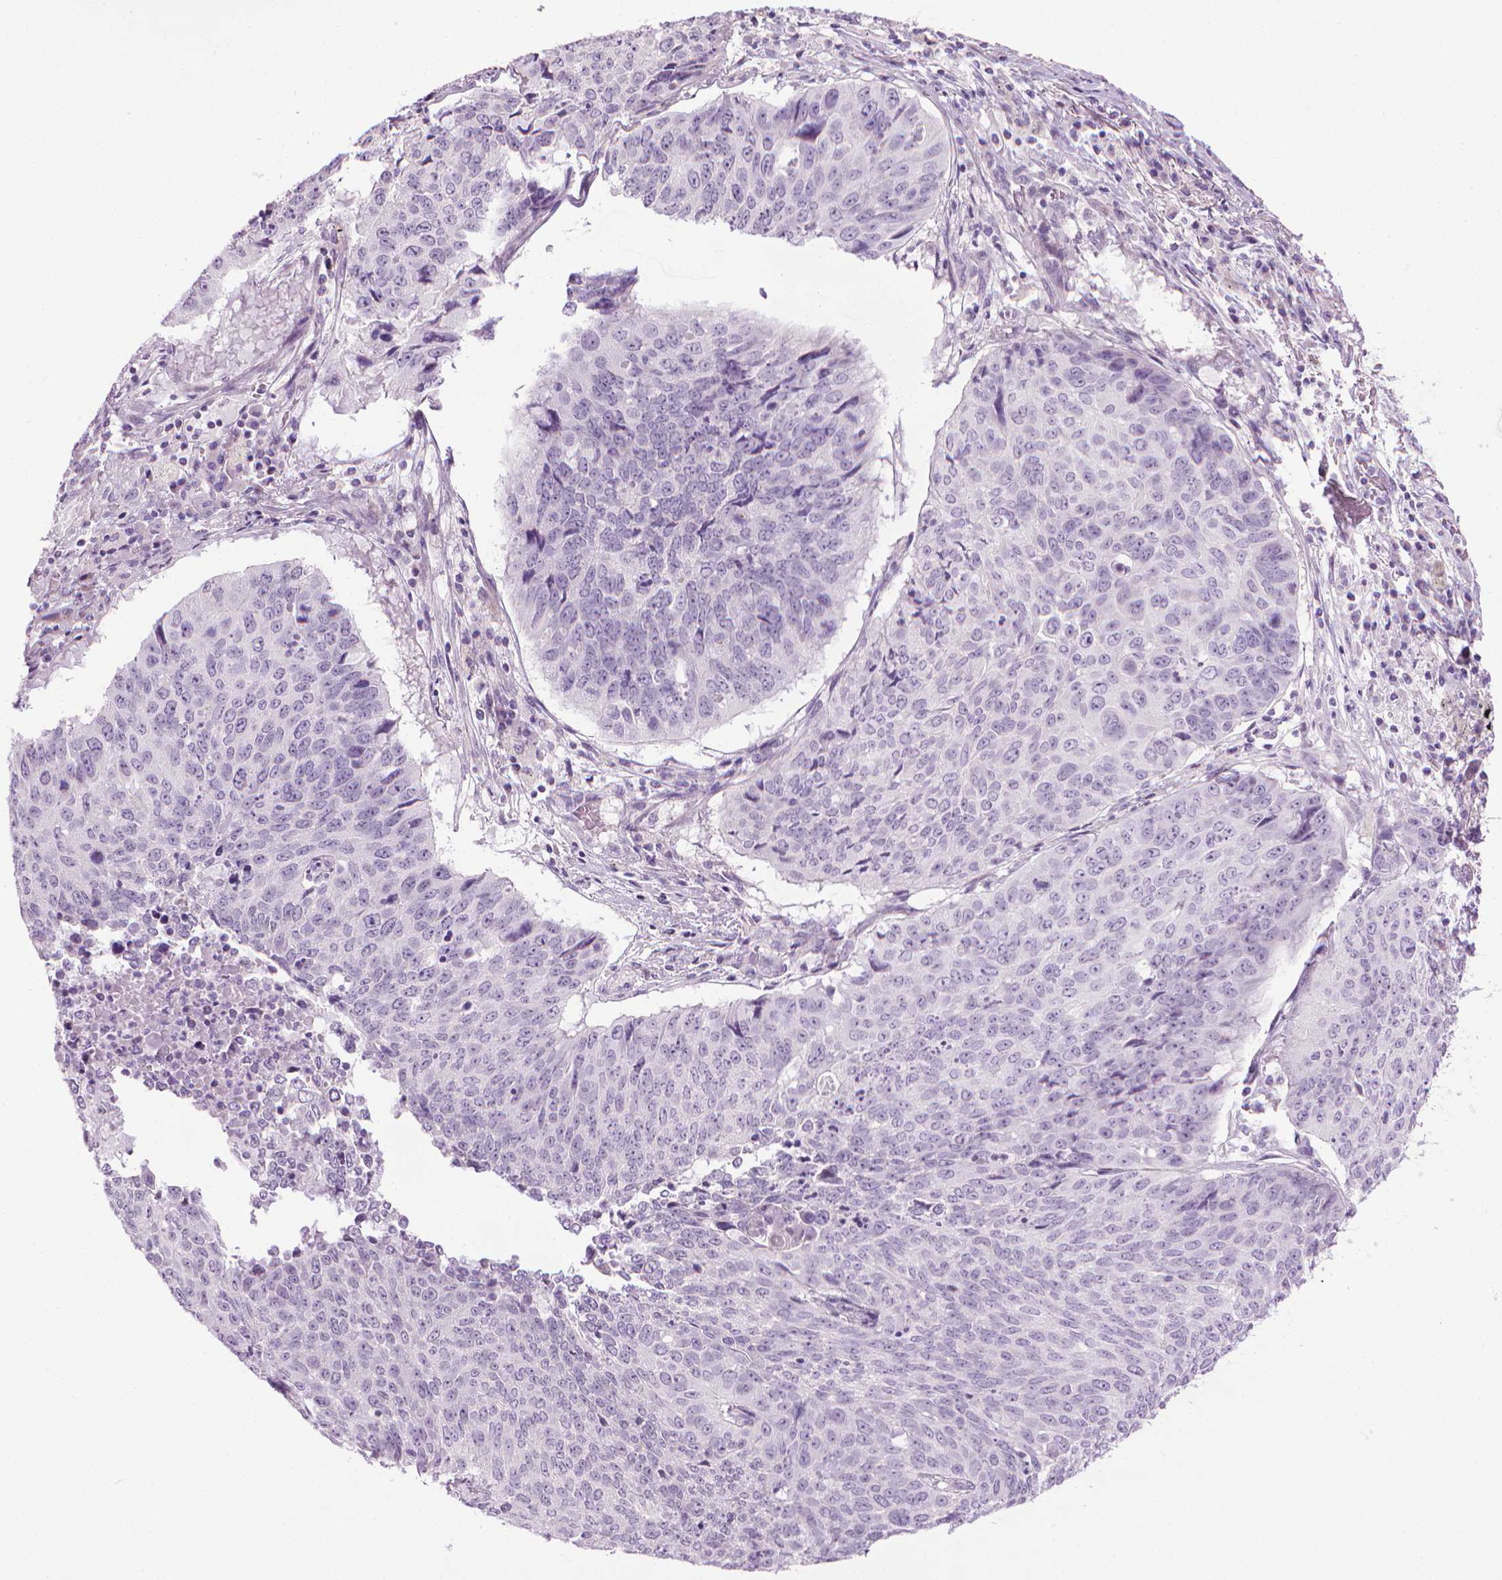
{"staining": {"intensity": "negative", "quantity": "none", "location": "none"}, "tissue": "lung cancer", "cell_type": "Tumor cells", "image_type": "cancer", "snomed": [{"axis": "morphology", "description": "Normal tissue, NOS"}, {"axis": "morphology", "description": "Squamous cell carcinoma, NOS"}, {"axis": "topography", "description": "Bronchus"}, {"axis": "topography", "description": "Lung"}], "caption": "The micrograph shows no significant positivity in tumor cells of lung cancer (squamous cell carcinoma).", "gene": "DNAI7", "patient": {"sex": "male", "age": 64}}